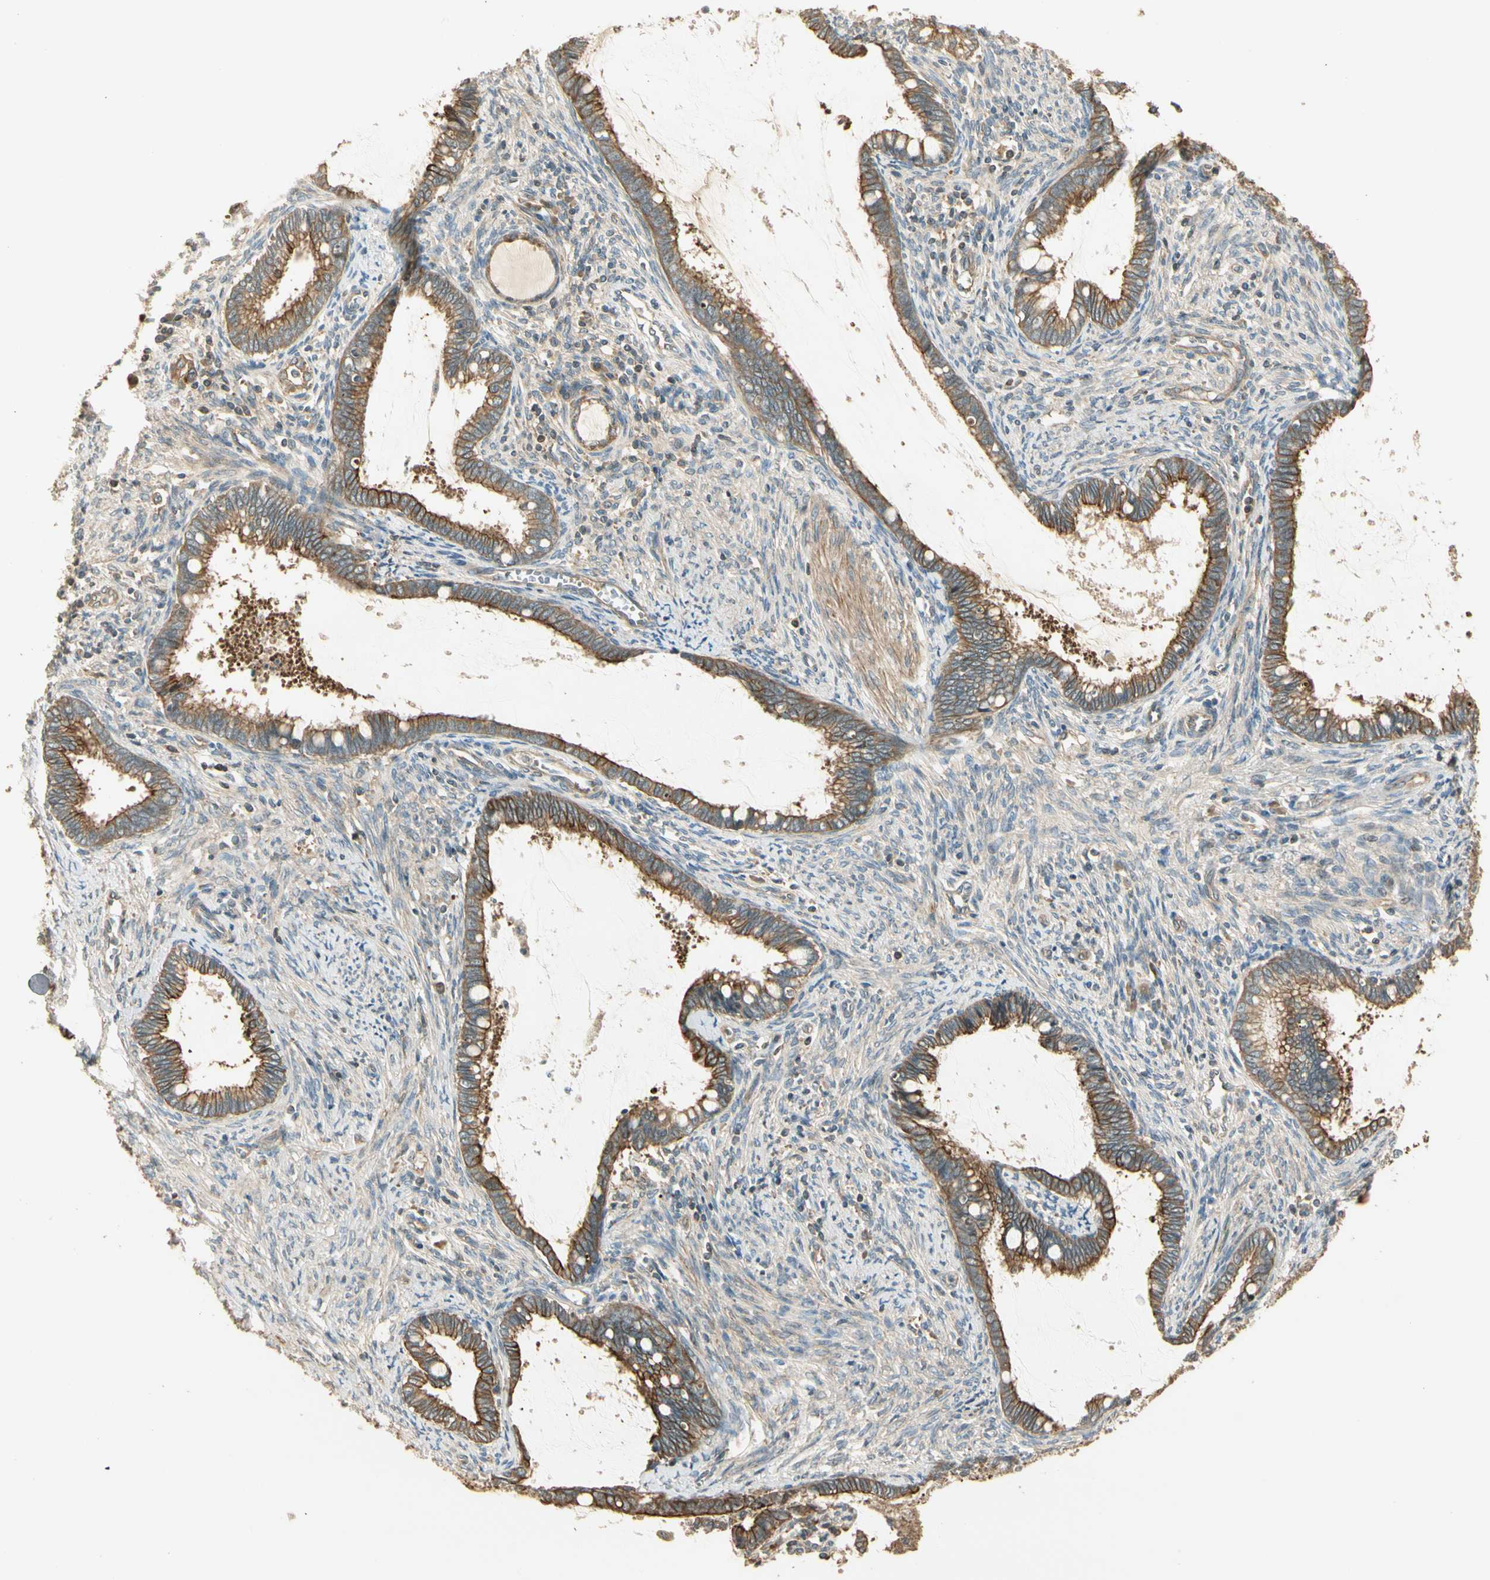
{"staining": {"intensity": "moderate", "quantity": ">75%", "location": "cytoplasmic/membranous"}, "tissue": "cervical cancer", "cell_type": "Tumor cells", "image_type": "cancer", "snomed": [{"axis": "morphology", "description": "Adenocarcinoma, NOS"}, {"axis": "topography", "description": "Cervix"}], "caption": "Adenocarcinoma (cervical) tissue shows moderate cytoplasmic/membranous expression in about >75% of tumor cells (DAB IHC with brightfield microscopy, high magnification).", "gene": "PFDN5", "patient": {"sex": "female", "age": 44}}